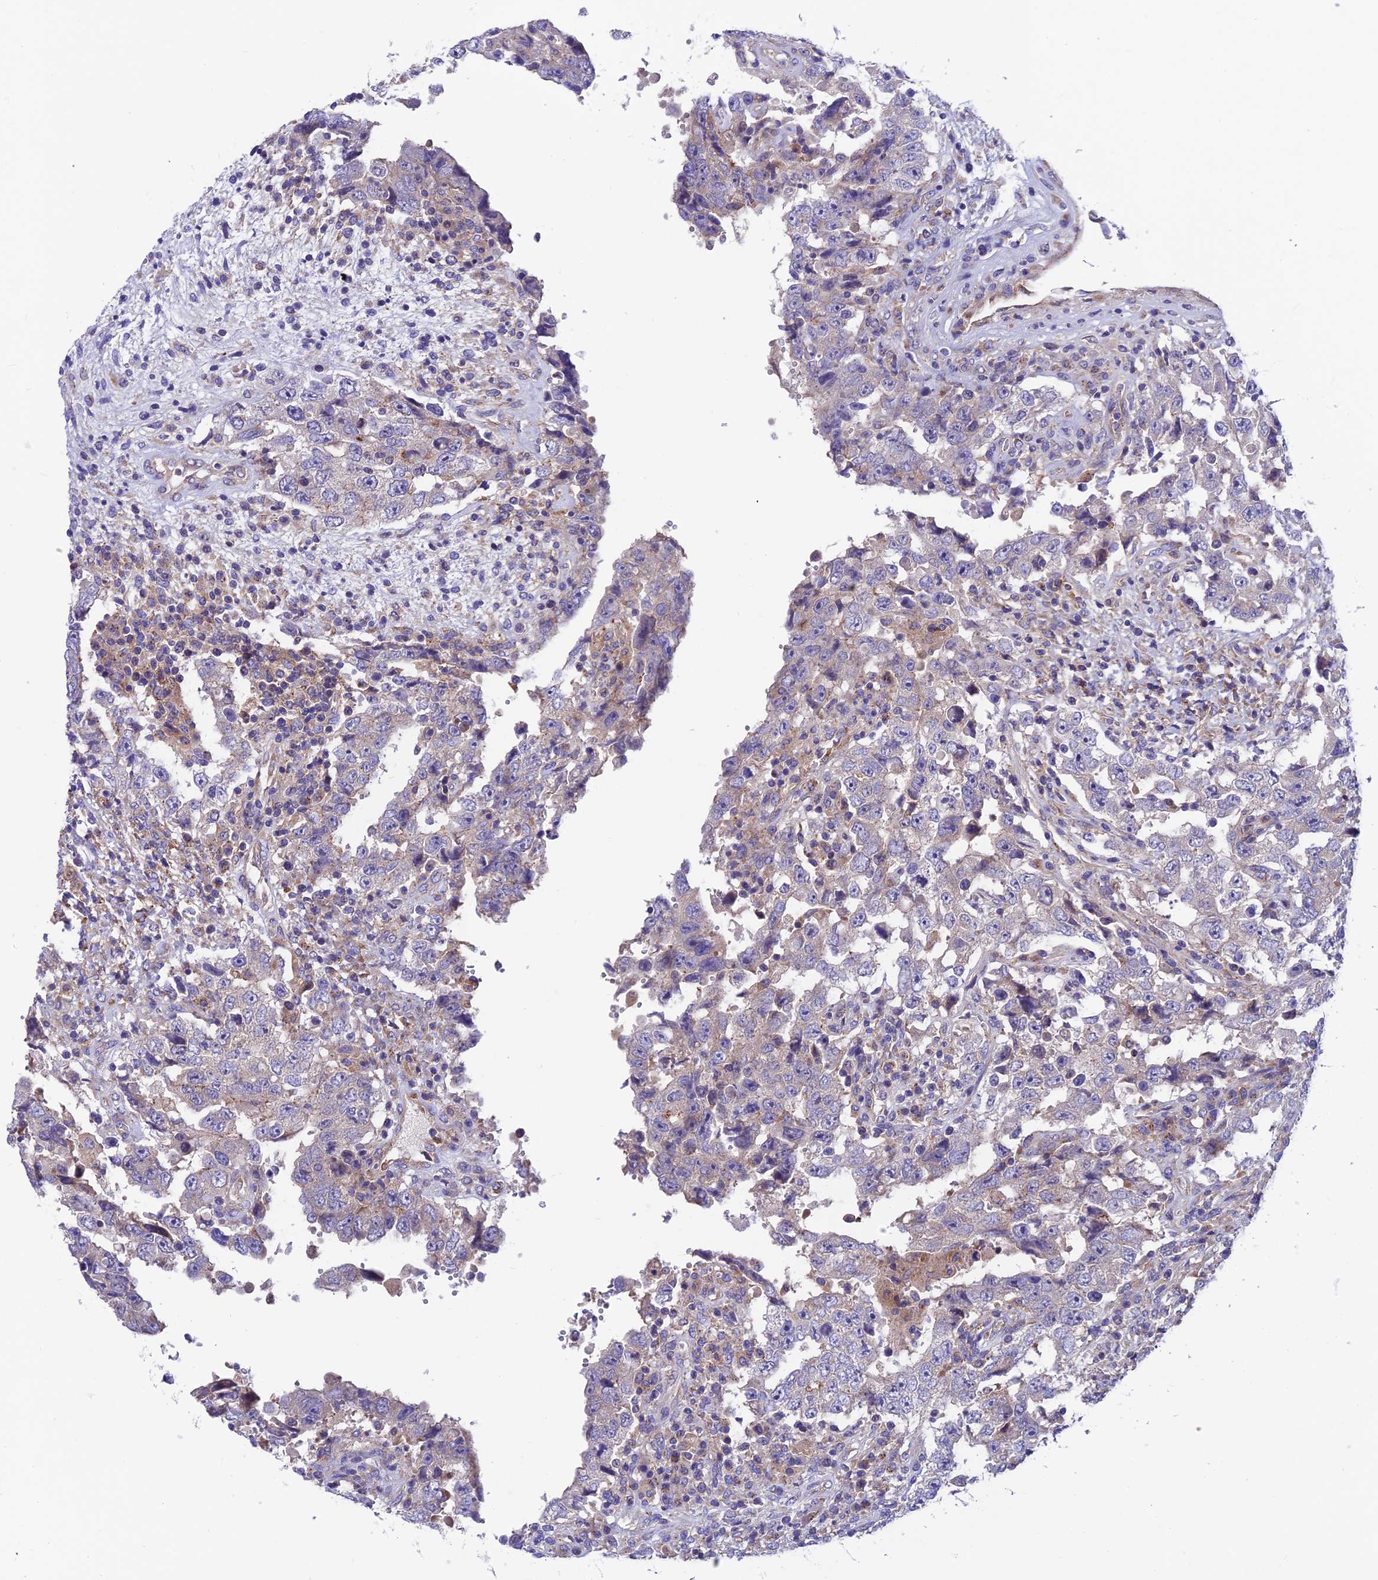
{"staining": {"intensity": "negative", "quantity": "none", "location": "none"}, "tissue": "testis cancer", "cell_type": "Tumor cells", "image_type": "cancer", "snomed": [{"axis": "morphology", "description": "Carcinoma, Embryonal, NOS"}, {"axis": "topography", "description": "Testis"}], "caption": "A histopathology image of testis embryonal carcinoma stained for a protein exhibits no brown staining in tumor cells.", "gene": "VPS16", "patient": {"sex": "male", "age": 26}}